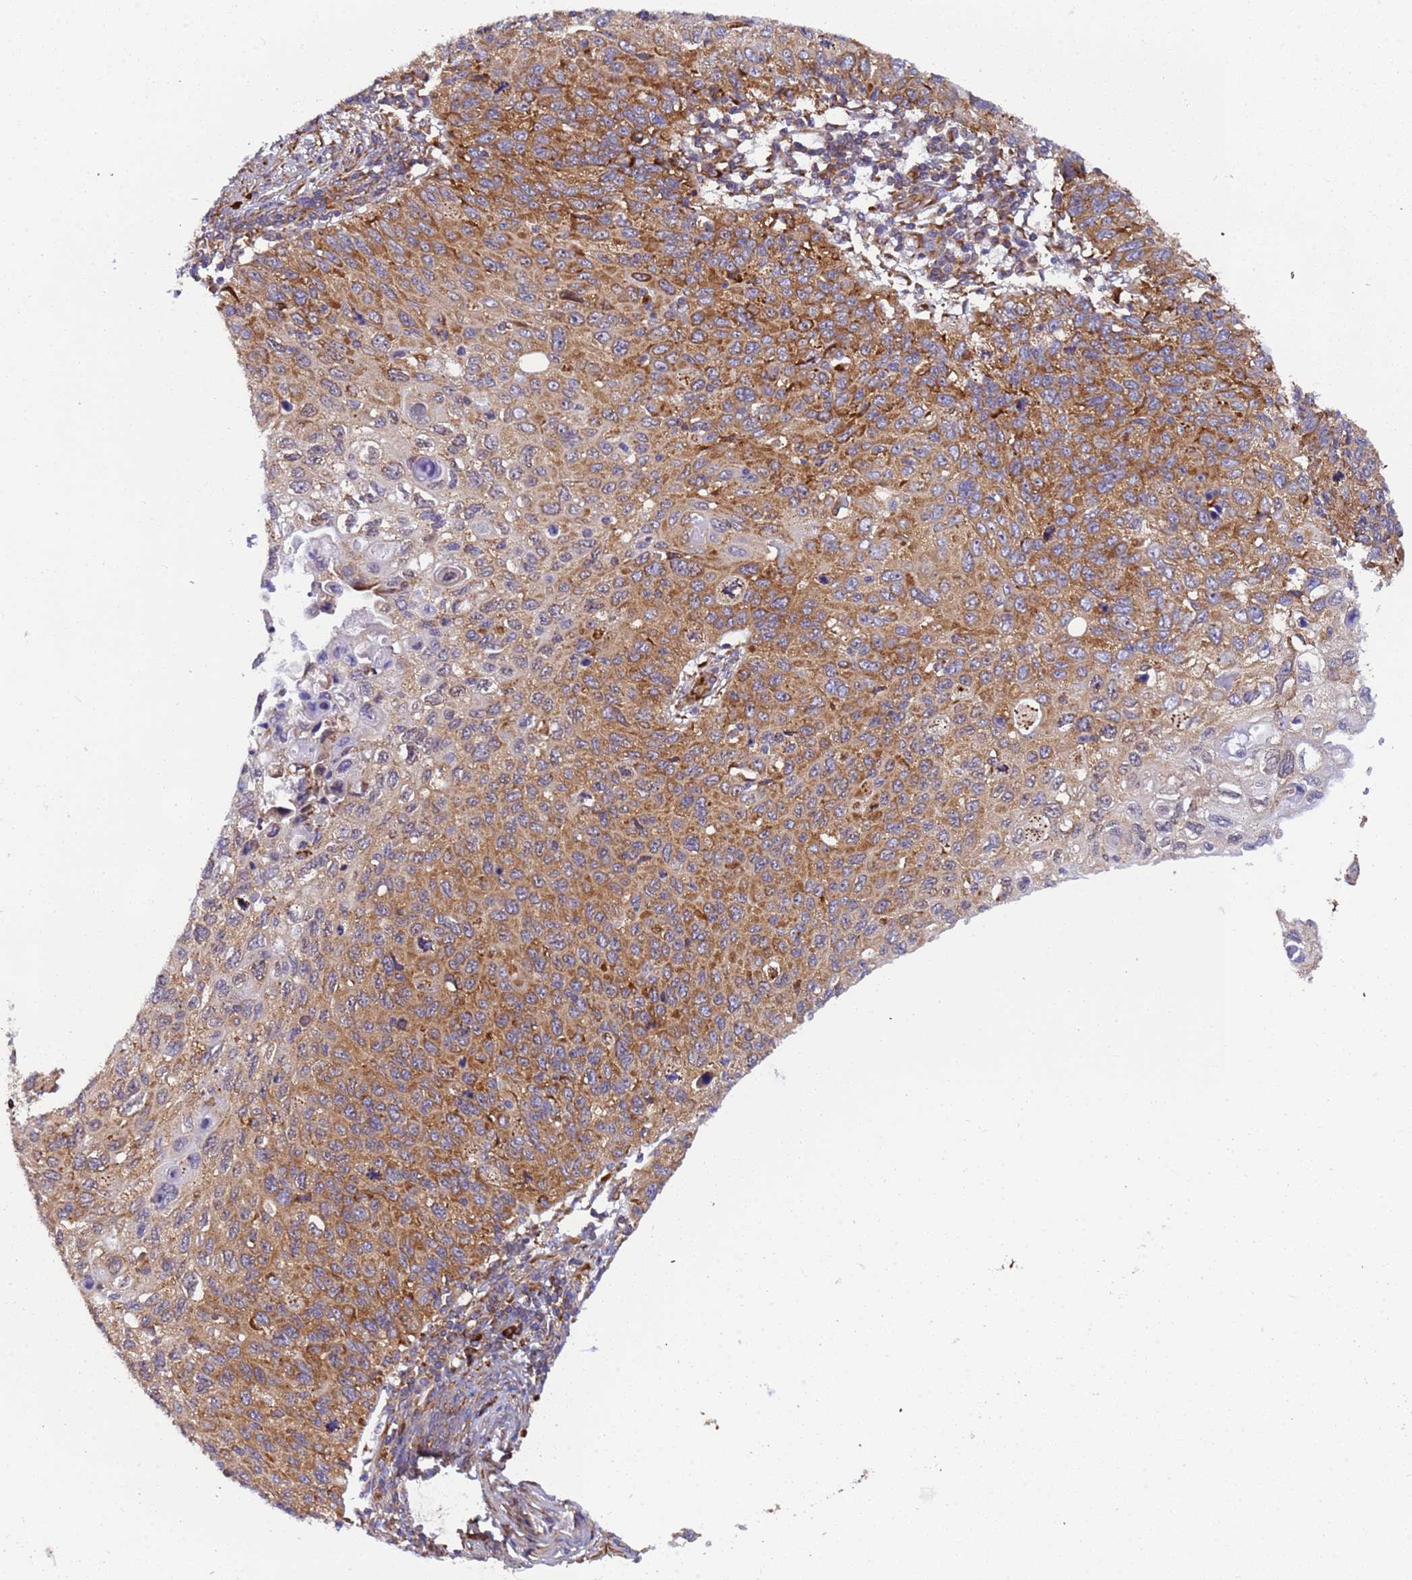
{"staining": {"intensity": "strong", "quantity": ">75%", "location": "cytoplasmic/membranous"}, "tissue": "cervical cancer", "cell_type": "Tumor cells", "image_type": "cancer", "snomed": [{"axis": "morphology", "description": "Squamous cell carcinoma, NOS"}, {"axis": "topography", "description": "Cervix"}], "caption": "Human cervical squamous cell carcinoma stained with a protein marker shows strong staining in tumor cells.", "gene": "RPL36", "patient": {"sex": "female", "age": 70}}